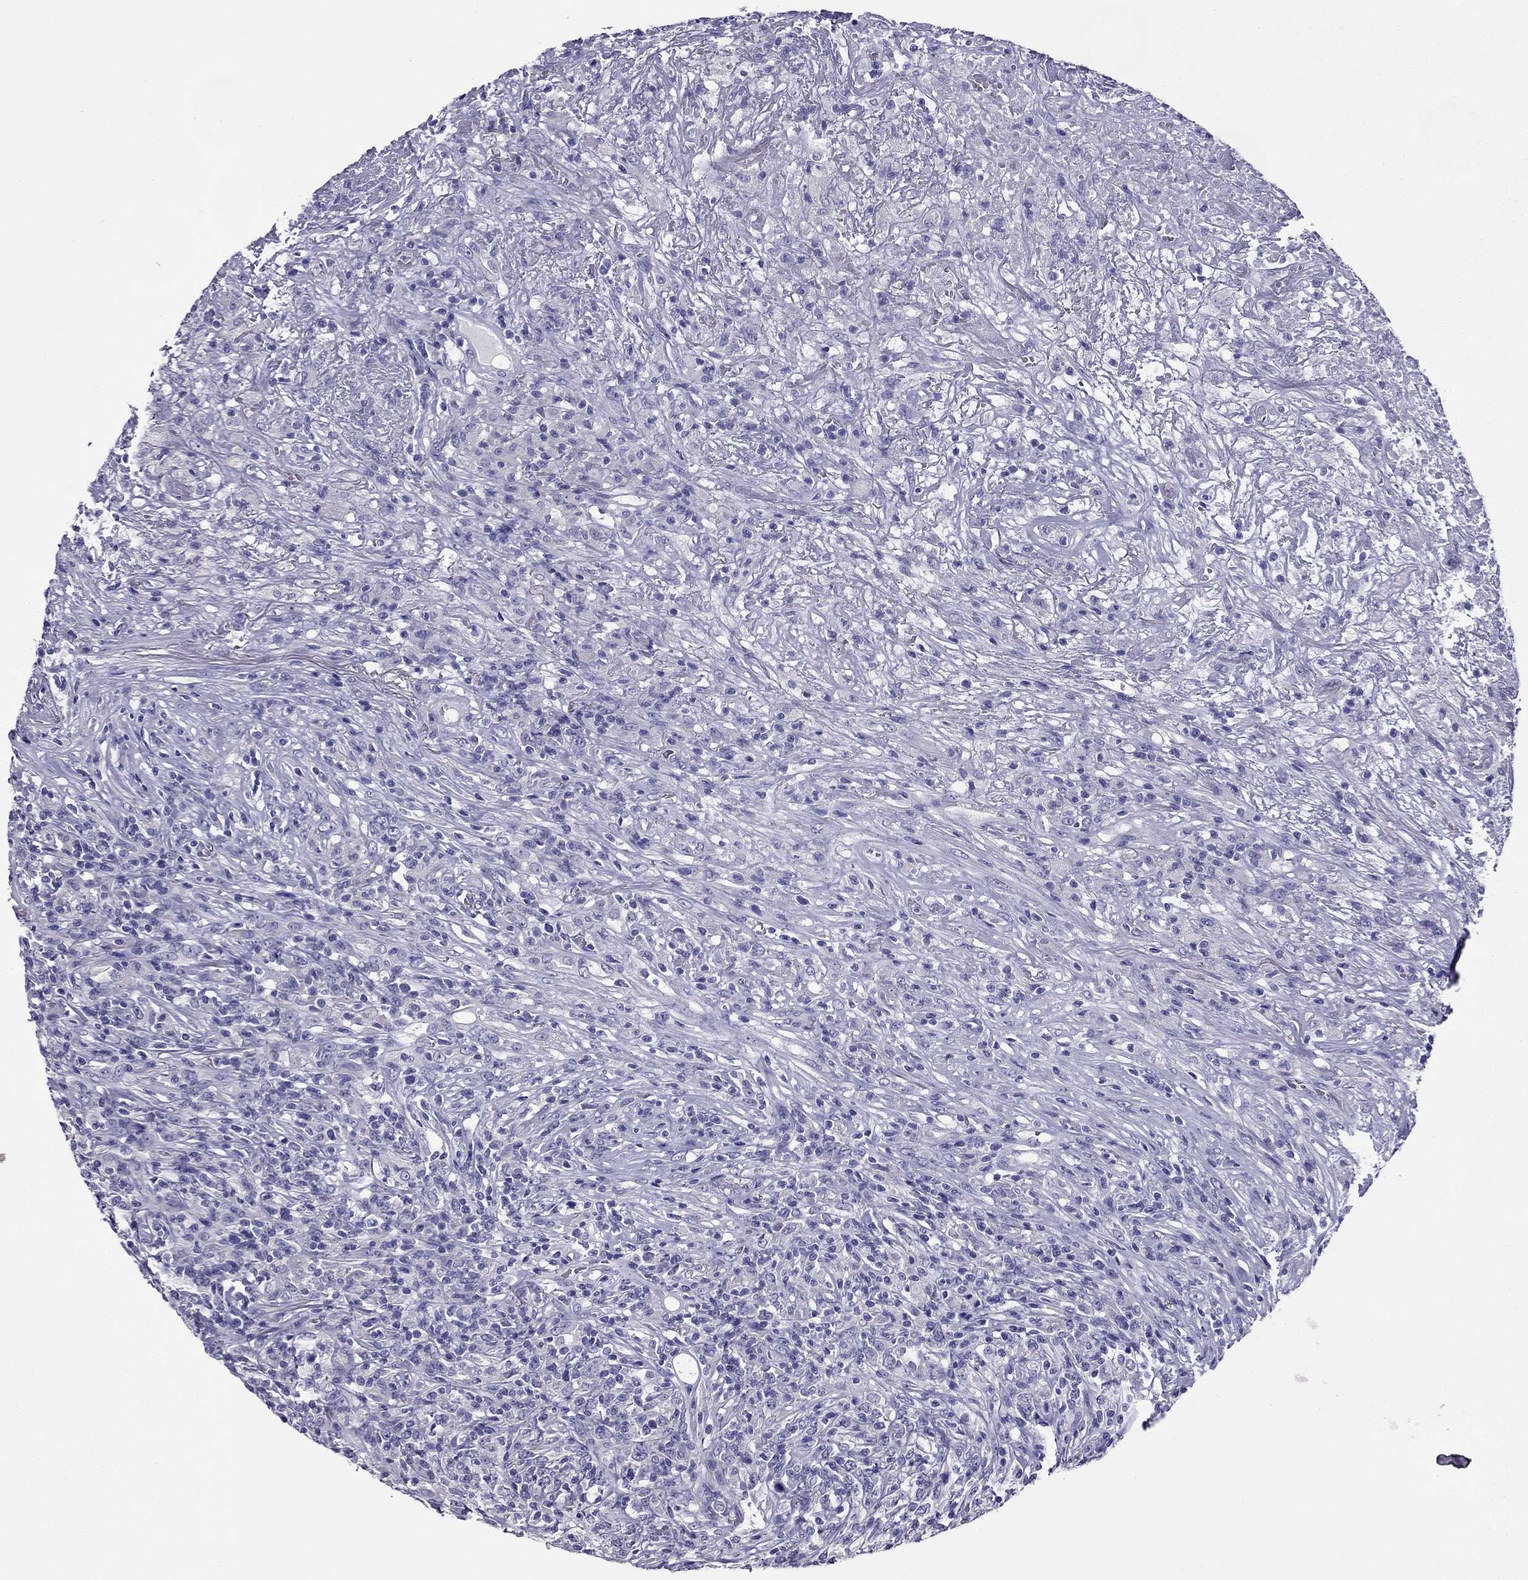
{"staining": {"intensity": "negative", "quantity": "none", "location": "none"}, "tissue": "lymphoma", "cell_type": "Tumor cells", "image_type": "cancer", "snomed": [{"axis": "morphology", "description": "Malignant lymphoma, non-Hodgkin's type, High grade"}, {"axis": "topography", "description": "Lung"}], "caption": "A high-resolution photomicrograph shows immunohistochemistry (IHC) staining of lymphoma, which reveals no significant staining in tumor cells.", "gene": "ZNF541", "patient": {"sex": "male", "age": 79}}